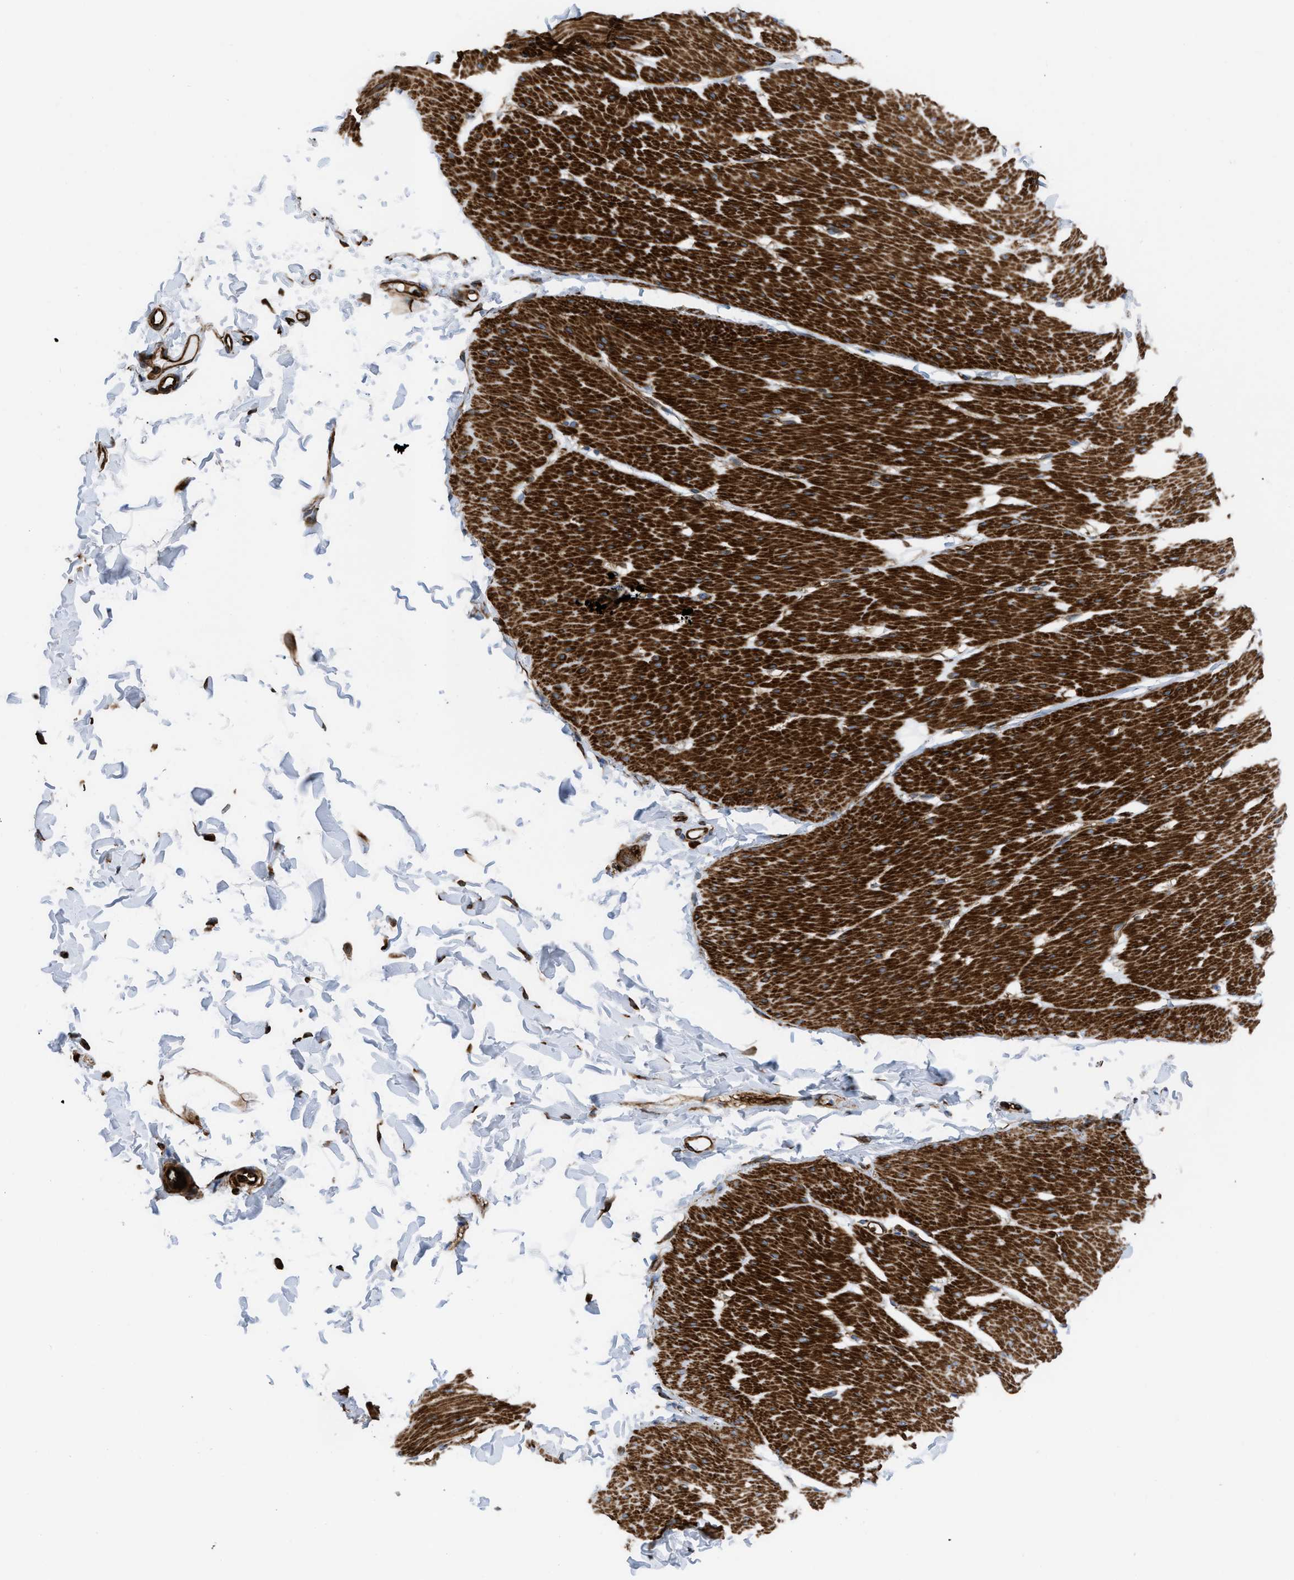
{"staining": {"intensity": "strong", "quantity": ">75%", "location": "cytoplasmic/membranous"}, "tissue": "smooth muscle", "cell_type": "Smooth muscle cells", "image_type": "normal", "snomed": [{"axis": "morphology", "description": "Normal tissue, NOS"}, {"axis": "topography", "description": "Smooth muscle"}, {"axis": "topography", "description": "Colon"}], "caption": "Strong cytoplasmic/membranous positivity for a protein is seen in about >75% of smooth muscle cells of benign smooth muscle using immunohistochemistry.", "gene": "PTPRE", "patient": {"sex": "male", "age": 67}}